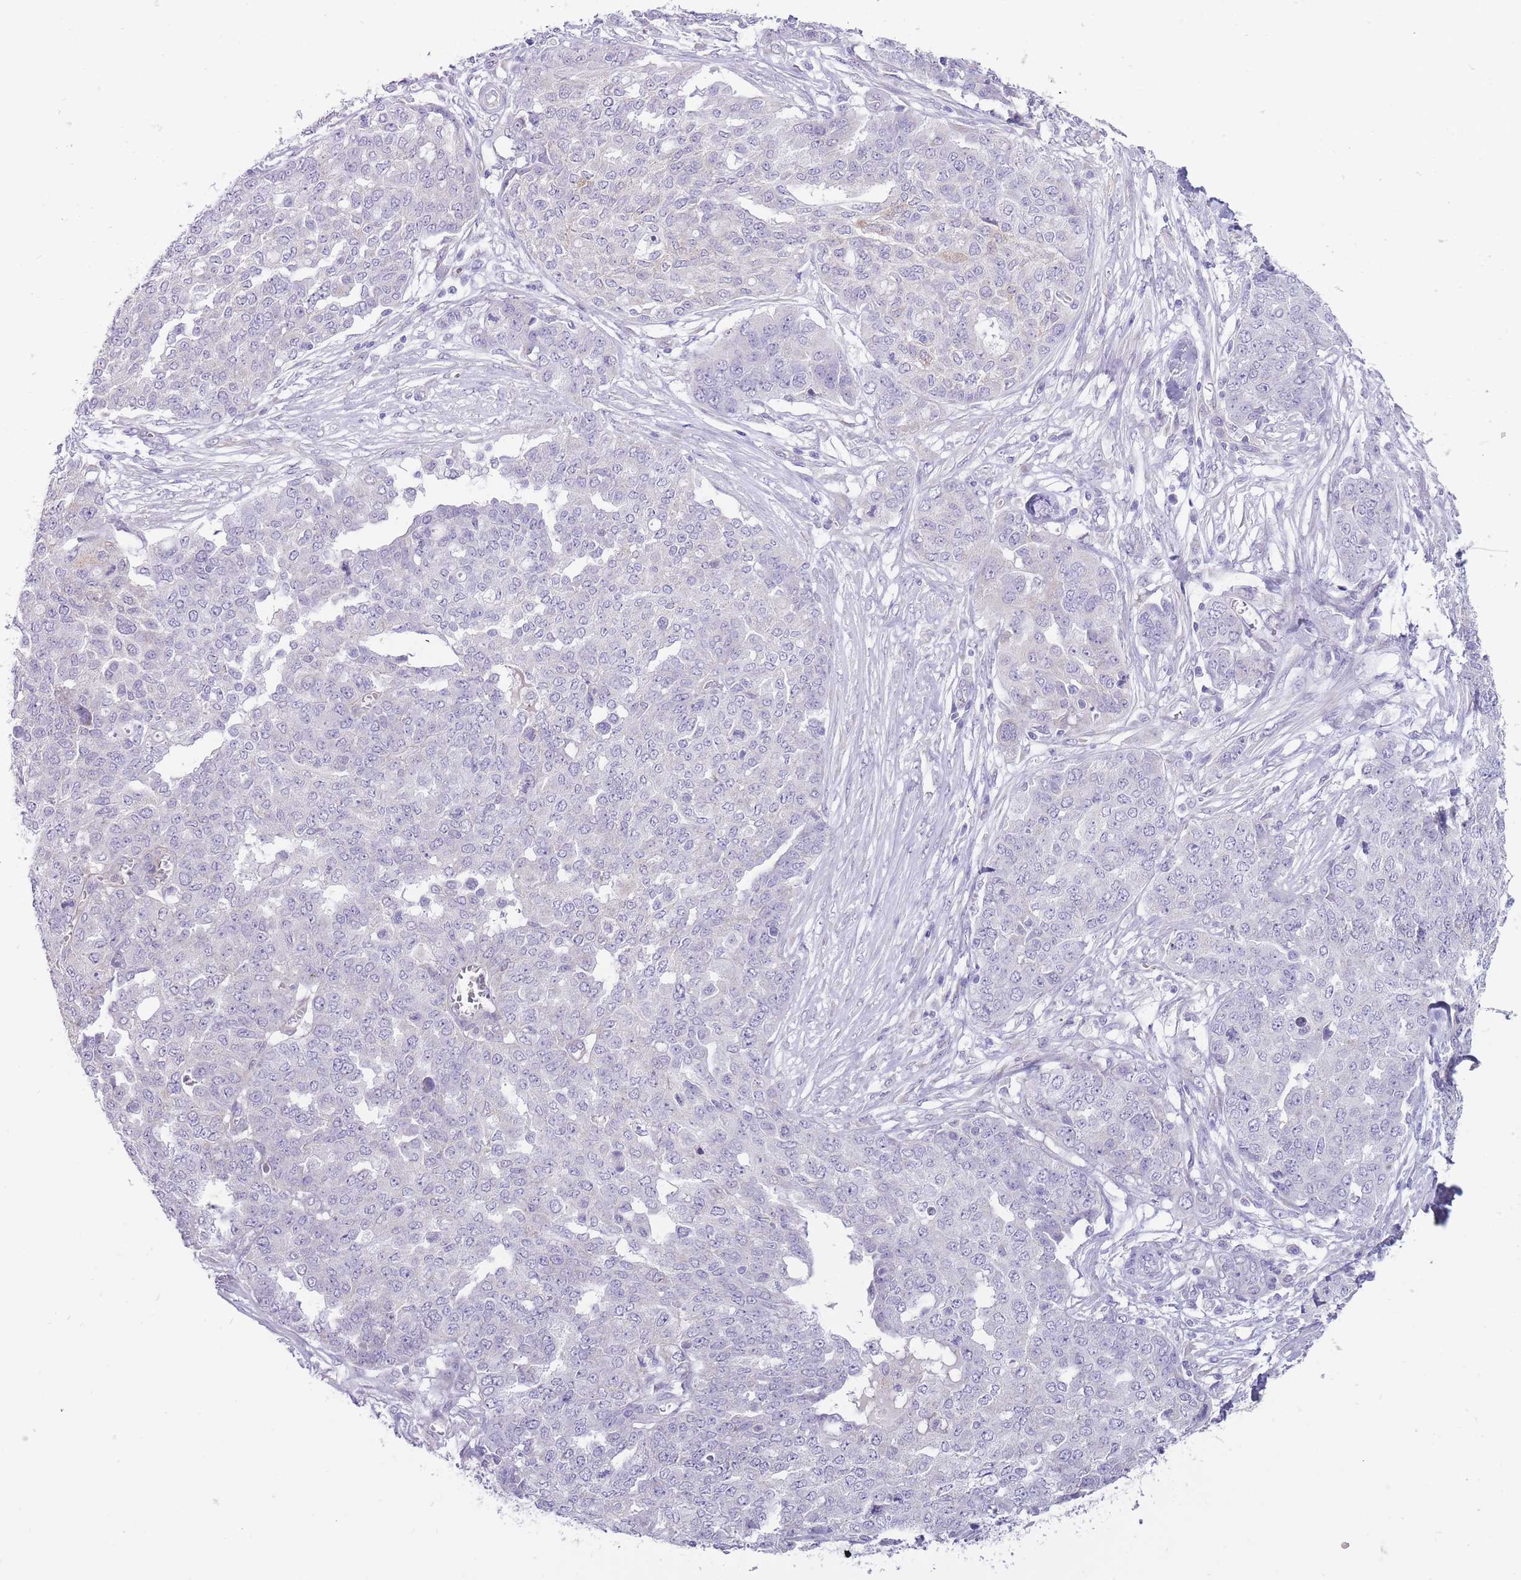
{"staining": {"intensity": "negative", "quantity": "none", "location": "none"}, "tissue": "ovarian cancer", "cell_type": "Tumor cells", "image_type": "cancer", "snomed": [{"axis": "morphology", "description": "Cystadenocarcinoma, serous, NOS"}, {"axis": "topography", "description": "Soft tissue"}, {"axis": "topography", "description": "Ovary"}], "caption": "This is an IHC histopathology image of ovarian serous cystadenocarcinoma. There is no positivity in tumor cells.", "gene": "ERICH4", "patient": {"sex": "female", "age": 57}}